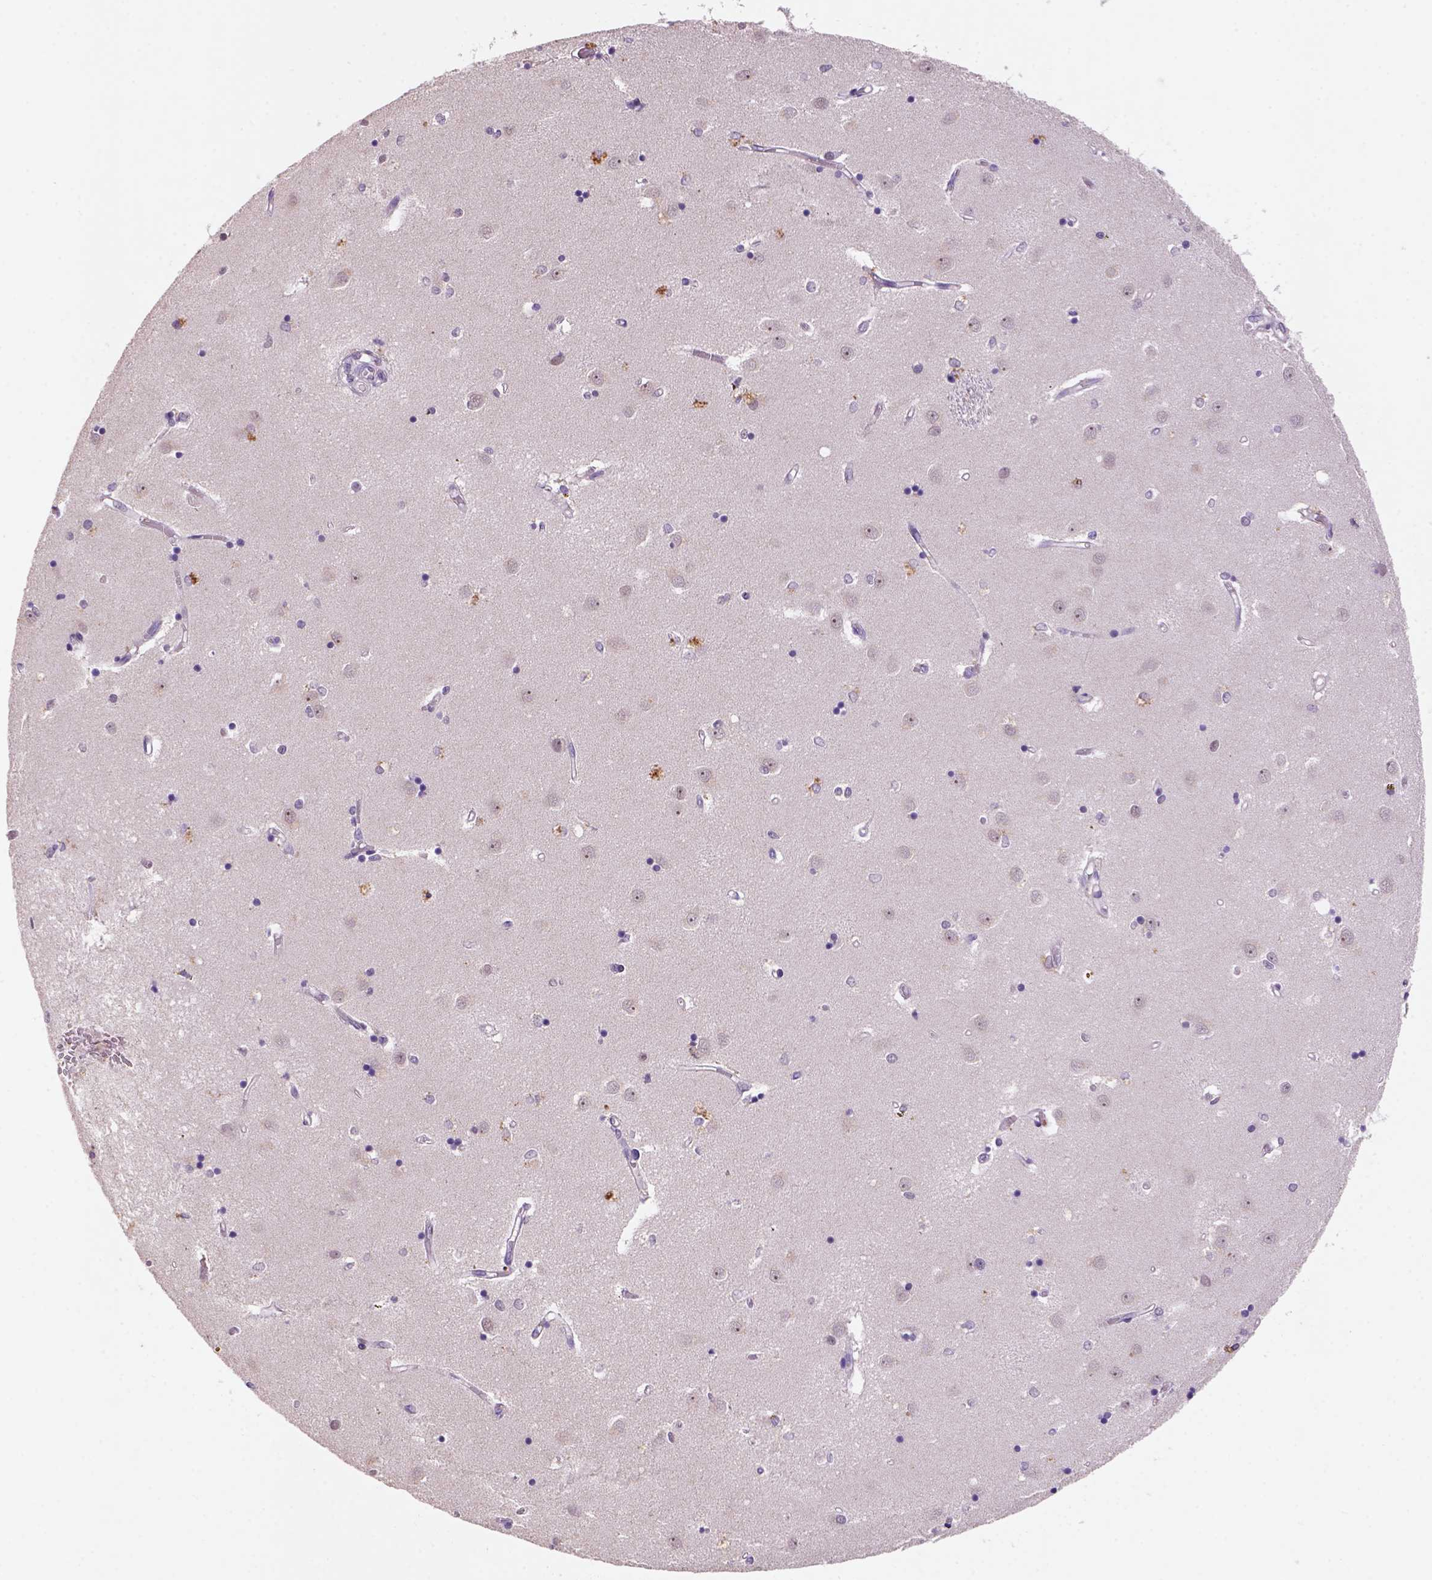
{"staining": {"intensity": "negative", "quantity": "none", "location": "none"}, "tissue": "caudate", "cell_type": "Glial cells", "image_type": "normal", "snomed": [{"axis": "morphology", "description": "Normal tissue, NOS"}, {"axis": "topography", "description": "Lateral ventricle wall"}], "caption": "An IHC photomicrograph of unremarkable caudate is shown. There is no staining in glial cells of caudate. (Brightfield microscopy of DAB (3,3'-diaminobenzidine) immunohistochemistry (IHC) at high magnification).", "gene": "SCML4", "patient": {"sex": "male", "age": 54}}